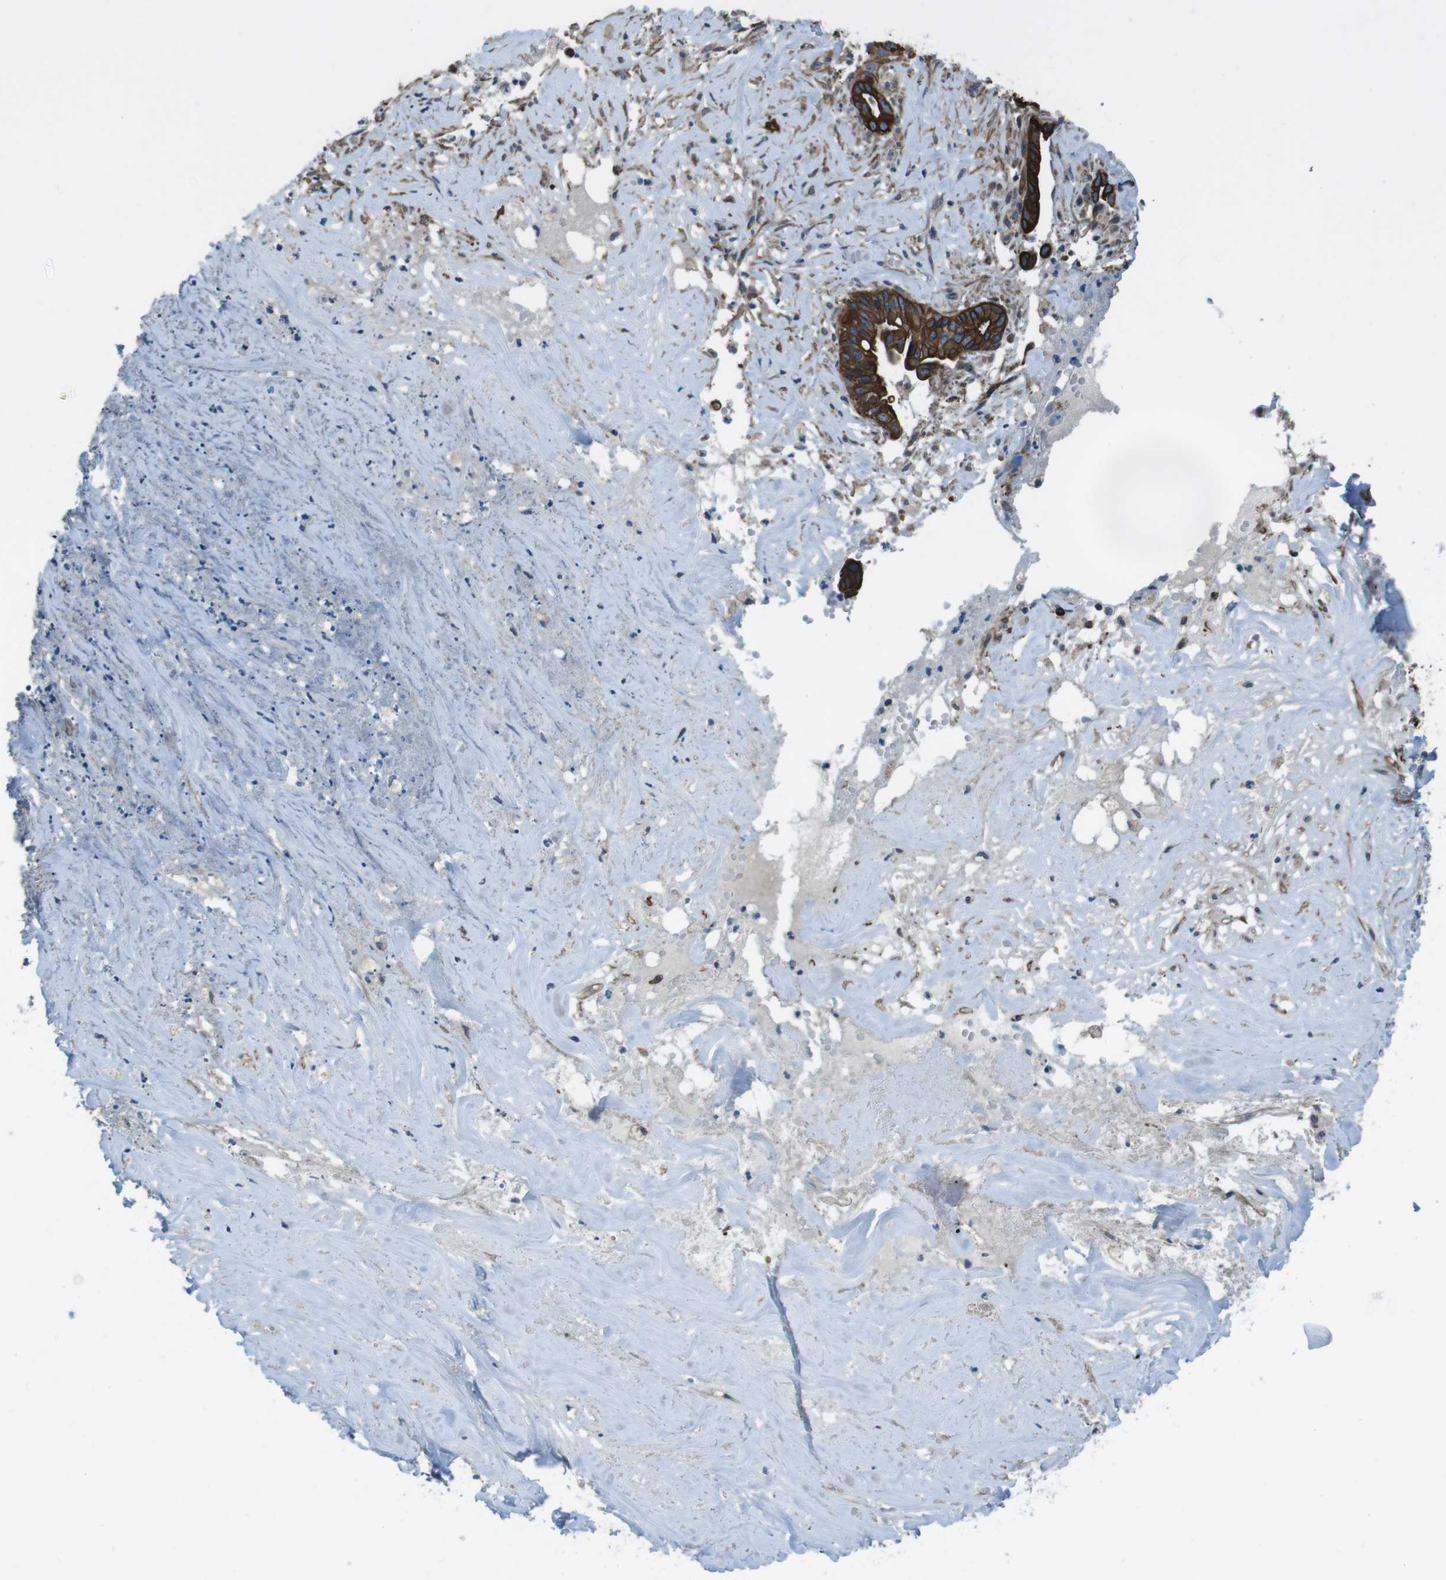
{"staining": {"intensity": "strong", "quantity": ">75%", "location": "cytoplasmic/membranous"}, "tissue": "liver cancer", "cell_type": "Tumor cells", "image_type": "cancer", "snomed": [{"axis": "morphology", "description": "Cholangiocarcinoma"}, {"axis": "topography", "description": "Liver"}], "caption": "Immunohistochemistry (IHC) of liver cholangiocarcinoma displays high levels of strong cytoplasmic/membranous expression in about >75% of tumor cells.", "gene": "FAM174B", "patient": {"sex": "female", "age": 61}}